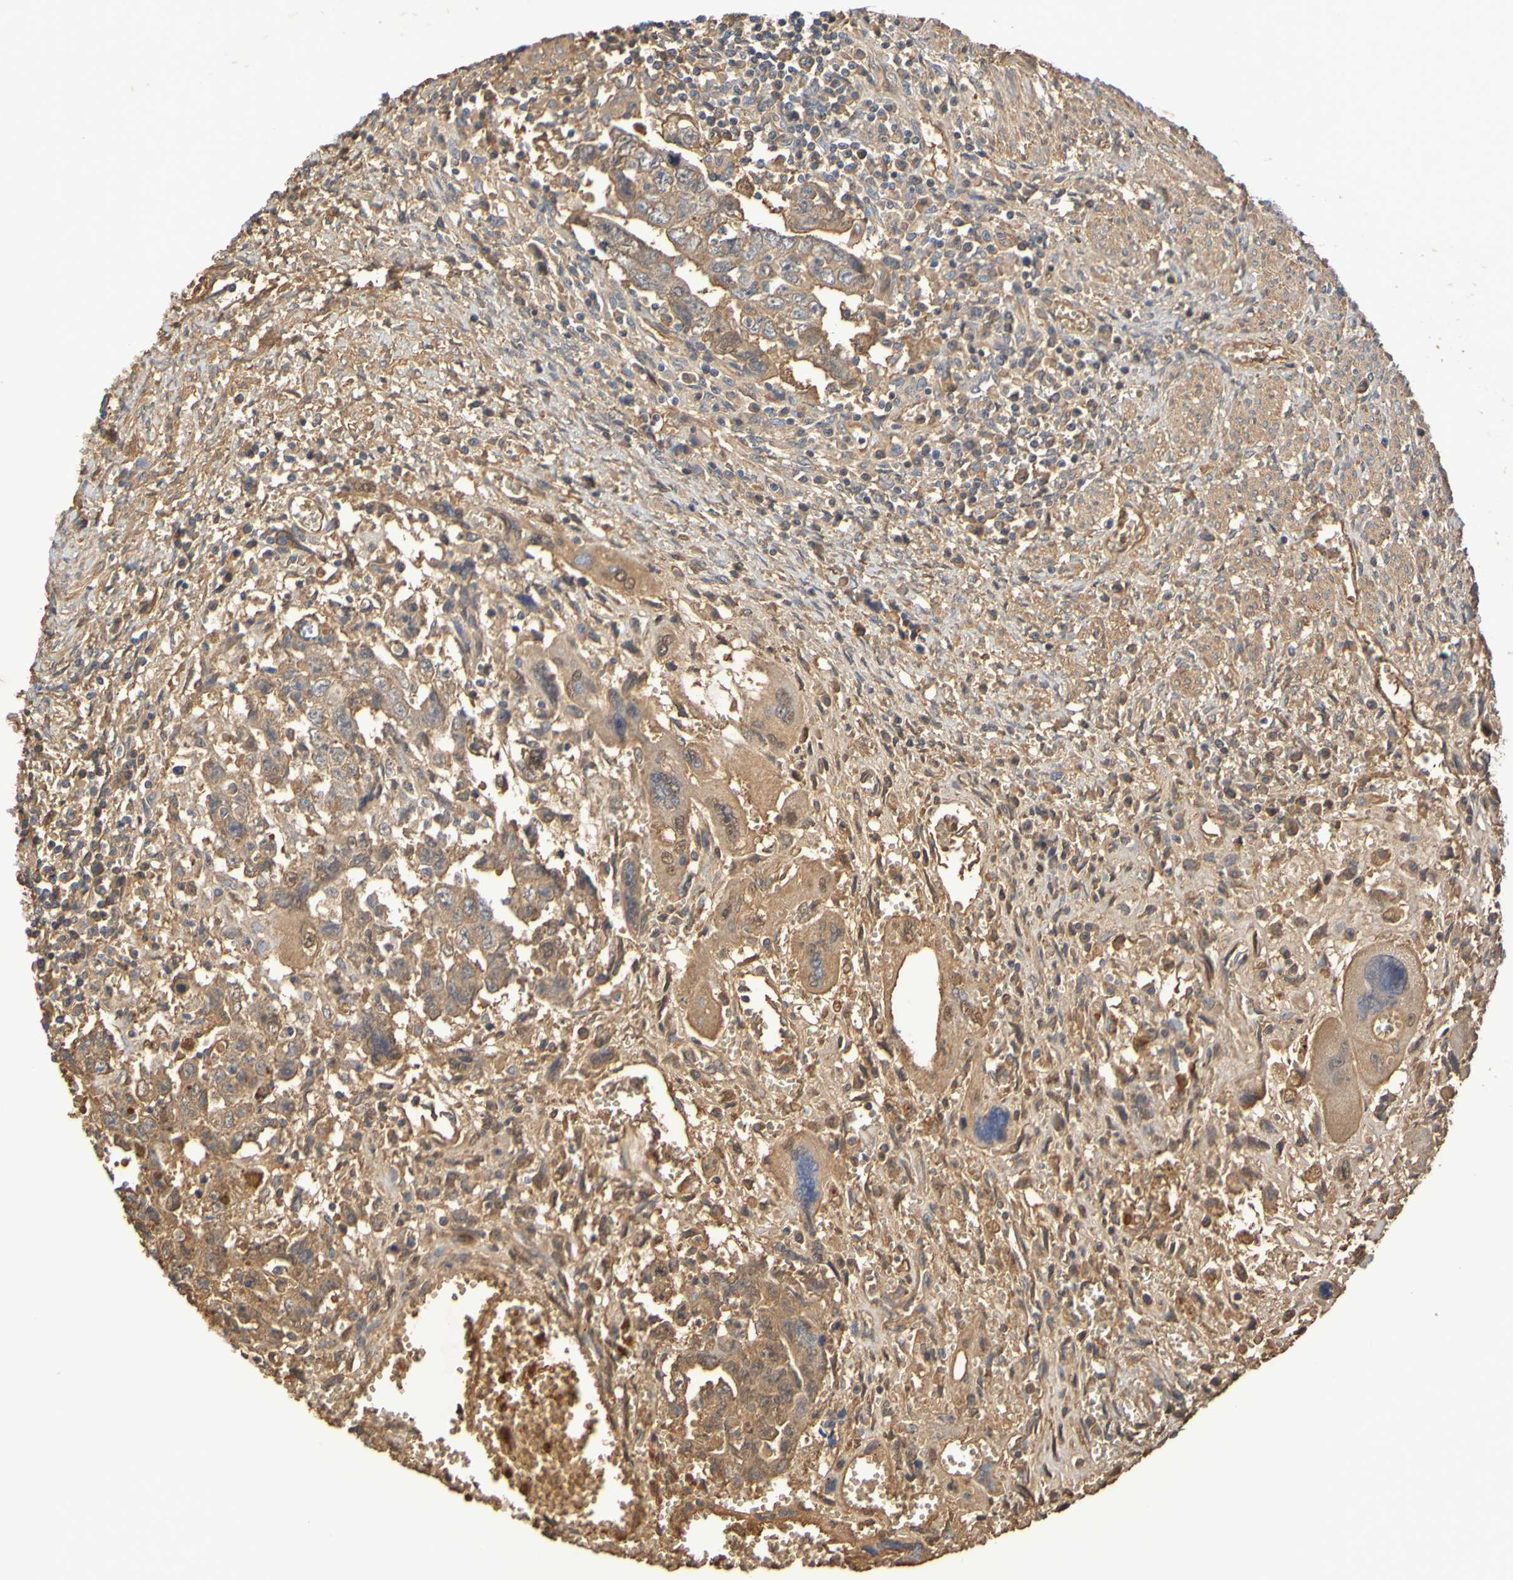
{"staining": {"intensity": "moderate", "quantity": ">75%", "location": "cytoplasmic/membranous"}, "tissue": "testis cancer", "cell_type": "Tumor cells", "image_type": "cancer", "snomed": [{"axis": "morphology", "description": "Carcinoma, Embryonal, NOS"}, {"axis": "topography", "description": "Testis"}], "caption": "Moderate cytoplasmic/membranous positivity for a protein is appreciated in about >75% of tumor cells of testis cancer using immunohistochemistry (IHC).", "gene": "GAB3", "patient": {"sex": "male", "age": 28}}